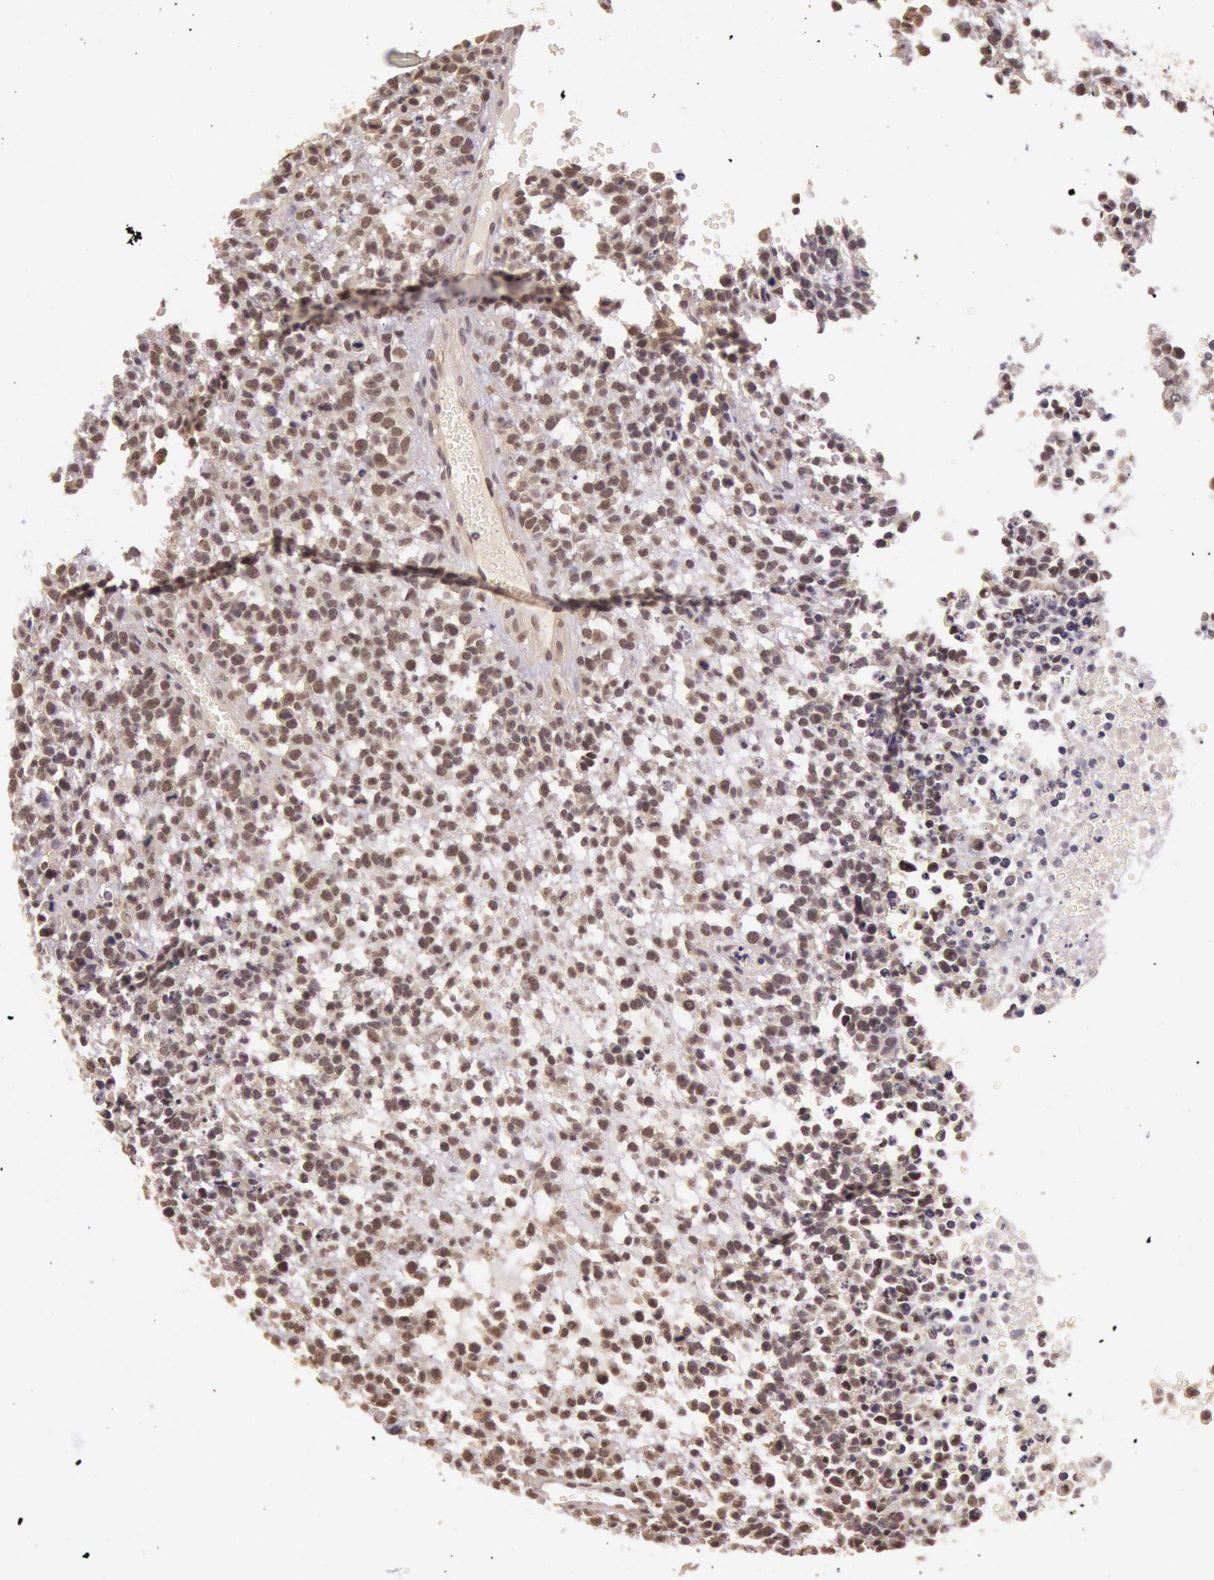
{"staining": {"intensity": "weak", "quantity": "25%-75%", "location": "cytoplasmic/membranous"}, "tissue": "glioma", "cell_type": "Tumor cells", "image_type": "cancer", "snomed": [{"axis": "morphology", "description": "Glioma, malignant, High grade"}, {"axis": "topography", "description": "Brain"}], "caption": "Immunohistochemistry (IHC) histopathology image of malignant glioma (high-grade) stained for a protein (brown), which displays low levels of weak cytoplasmic/membranous staining in about 25%-75% of tumor cells.", "gene": "RTL10", "patient": {"sex": "male", "age": 66}}